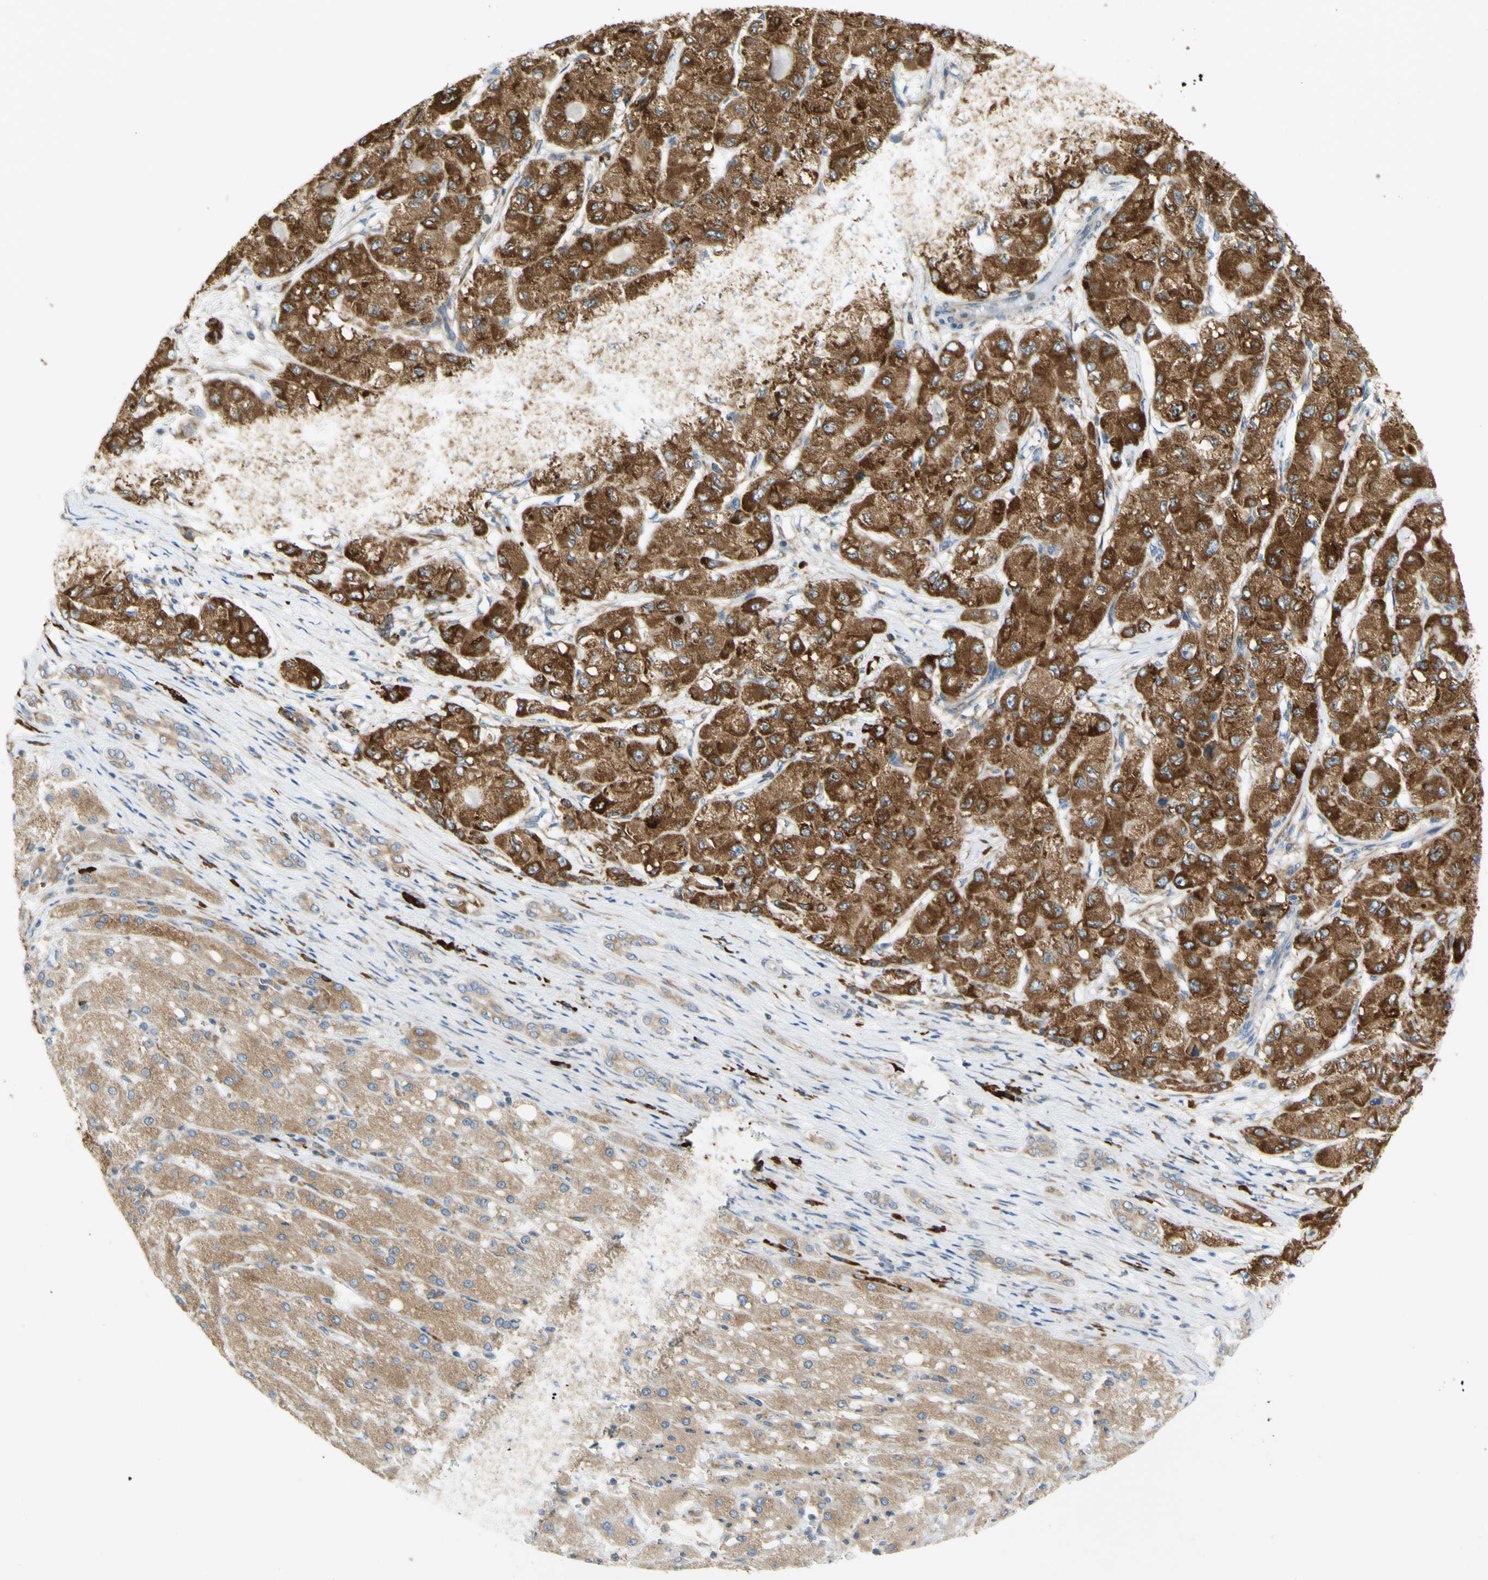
{"staining": {"intensity": "strong", "quantity": ">75%", "location": "cytoplasmic/membranous"}, "tissue": "liver cancer", "cell_type": "Tumor cells", "image_type": "cancer", "snomed": [{"axis": "morphology", "description": "Carcinoma, Hepatocellular, NOS"}, {"axis": "topography", "description": "Liver"}], "caption": "Brown immunohistochemical staining in liver hepatocellular carcinoma displays strong cytoplasmic/membranous staining in about >75% of tumor cells.", "gene": "MANF", "patient": {"sex": "male", "age": 80}}